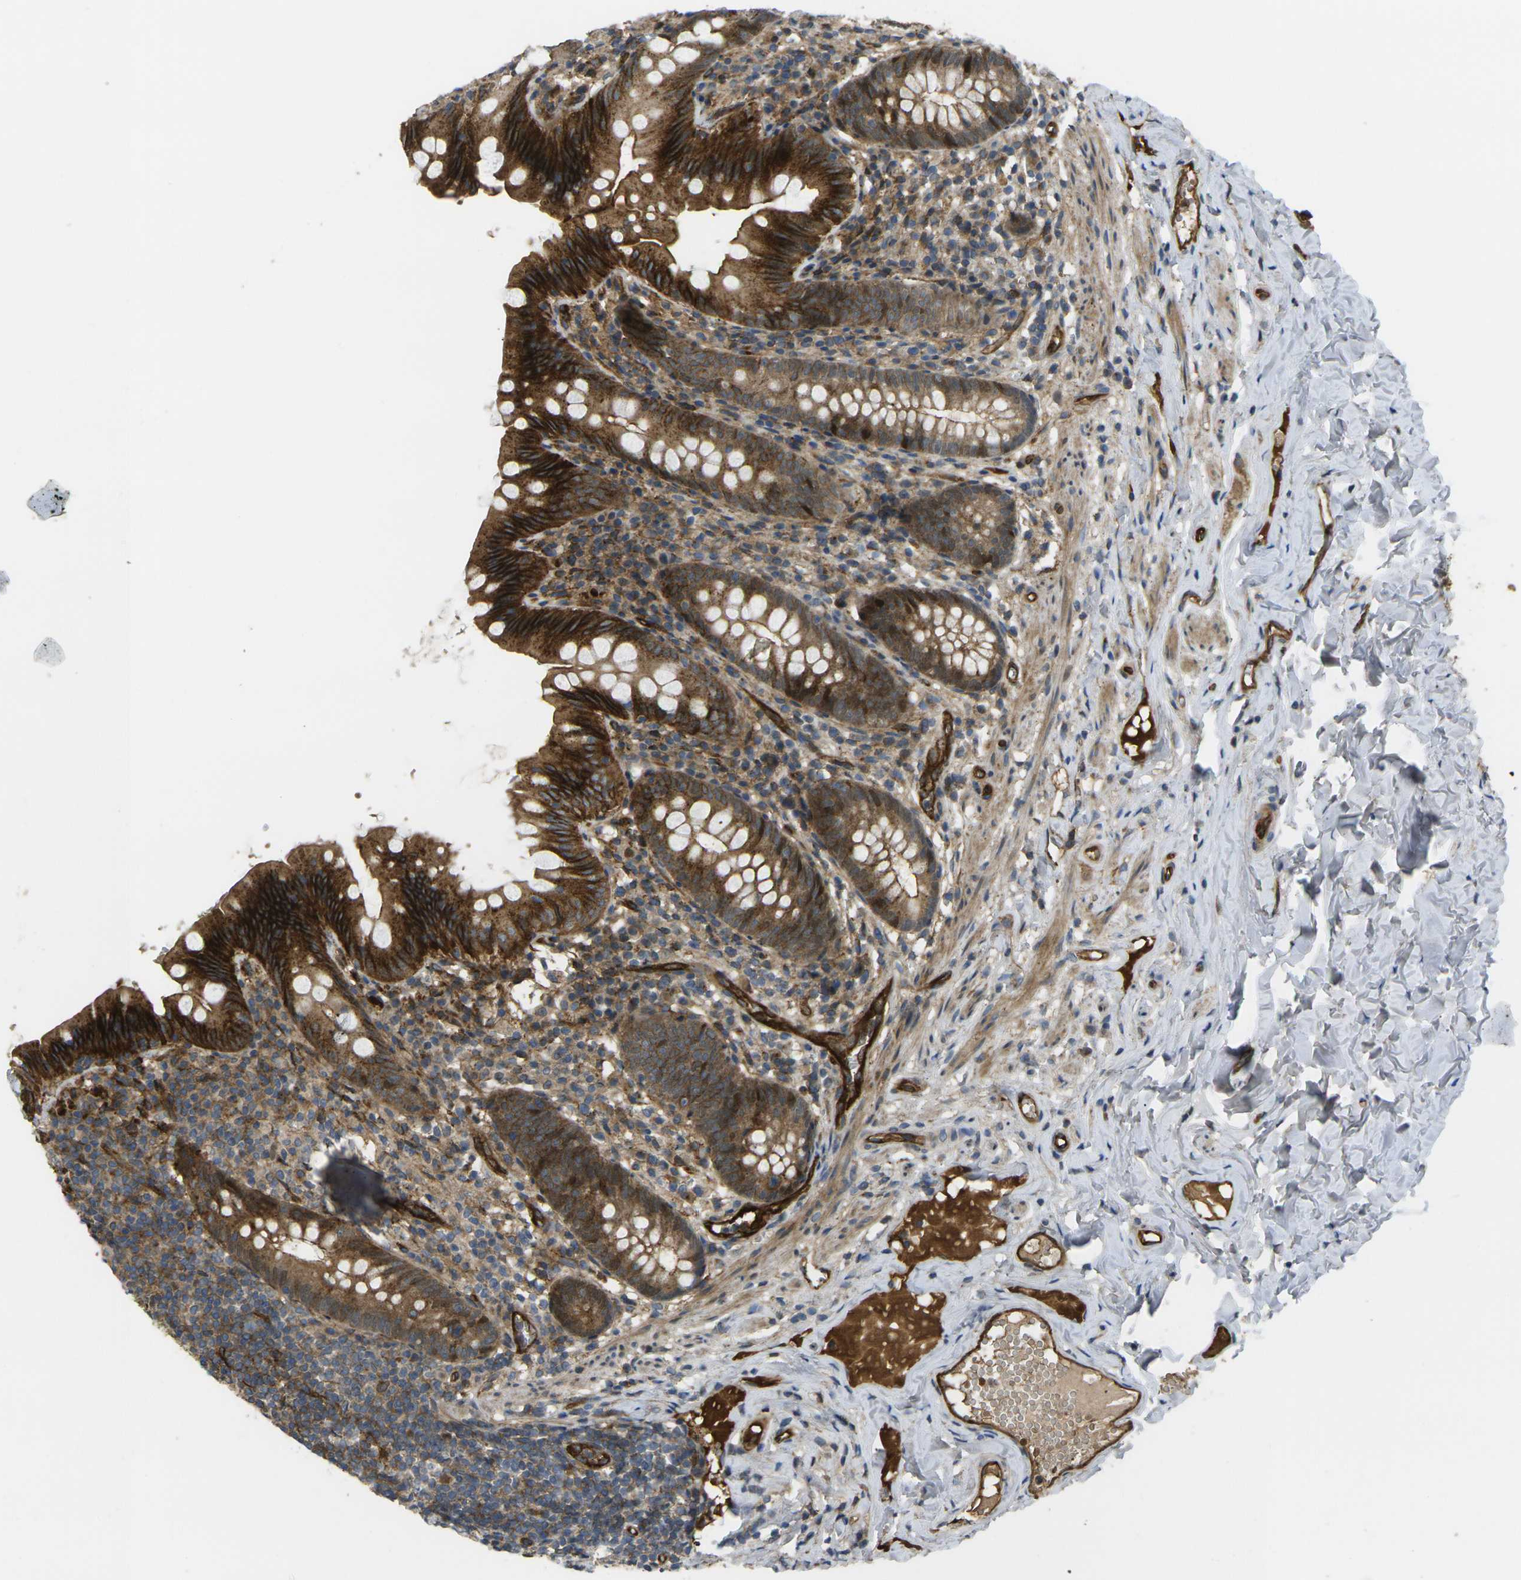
{"staining": {"intensity": "moderate", "quantity": ">75%", "location": "cytoplasmic/membranous"}, "tissue": "appendix", "cell_type": "Glandular cells", "image_type": "normal", "snomed": [{"axis": "morphology", "description": "Normal tissue, NOS"}, {"axis": "topography", "description": "Appendix"}], "caption": "This is a photomicrograph of IHC staining of normal appendix, which shows moderate positivity in the cytoplasmic/membranous of glandular cells.", "gene": "ECE1", "patient": {"sex": "male", "age": 52}}